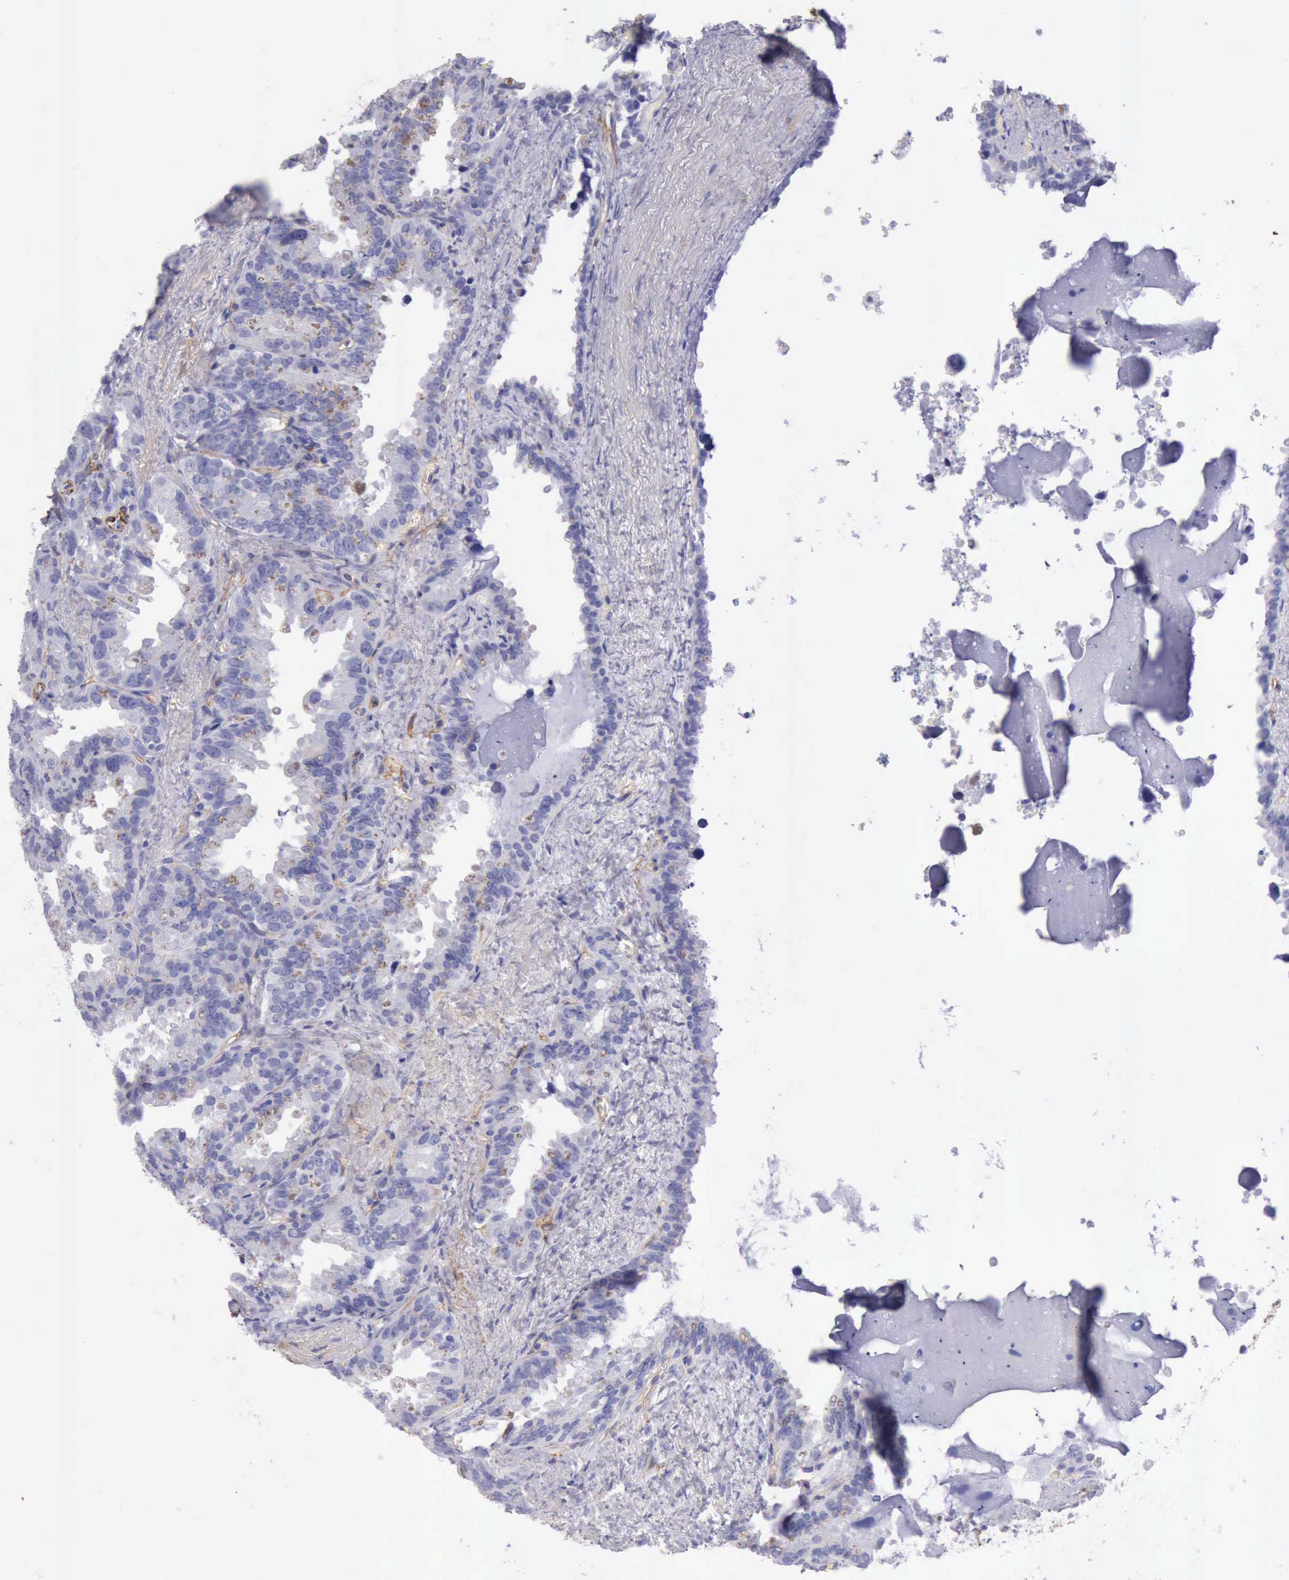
{"staining": {"intensity": "negative", "quantity": "none", "location": "none"}, "tissue": "seminal vesicle", "cell_type": "Glandular cells", "image_type": "normal", "snomed": [{"axis": "morphology", "description": "Normal tissue, NOS"}, {"axis": "topography", "description": "Prostate"}, {"axis": "topography", "description": "Seminal veicle"}], "caption": "DAB (3,3'-diaminobenzidine) immunohistochemical staining of benign seminal vesicle reveals no significant expression in glandular cells. The staining is performed using DAB (3,3'-diaminobenzidine) brown chromogen with nuclei counter-stained in using hematoxylin.", "gene": "AOC3", "patient": {"sex": "male", "age": 63}}